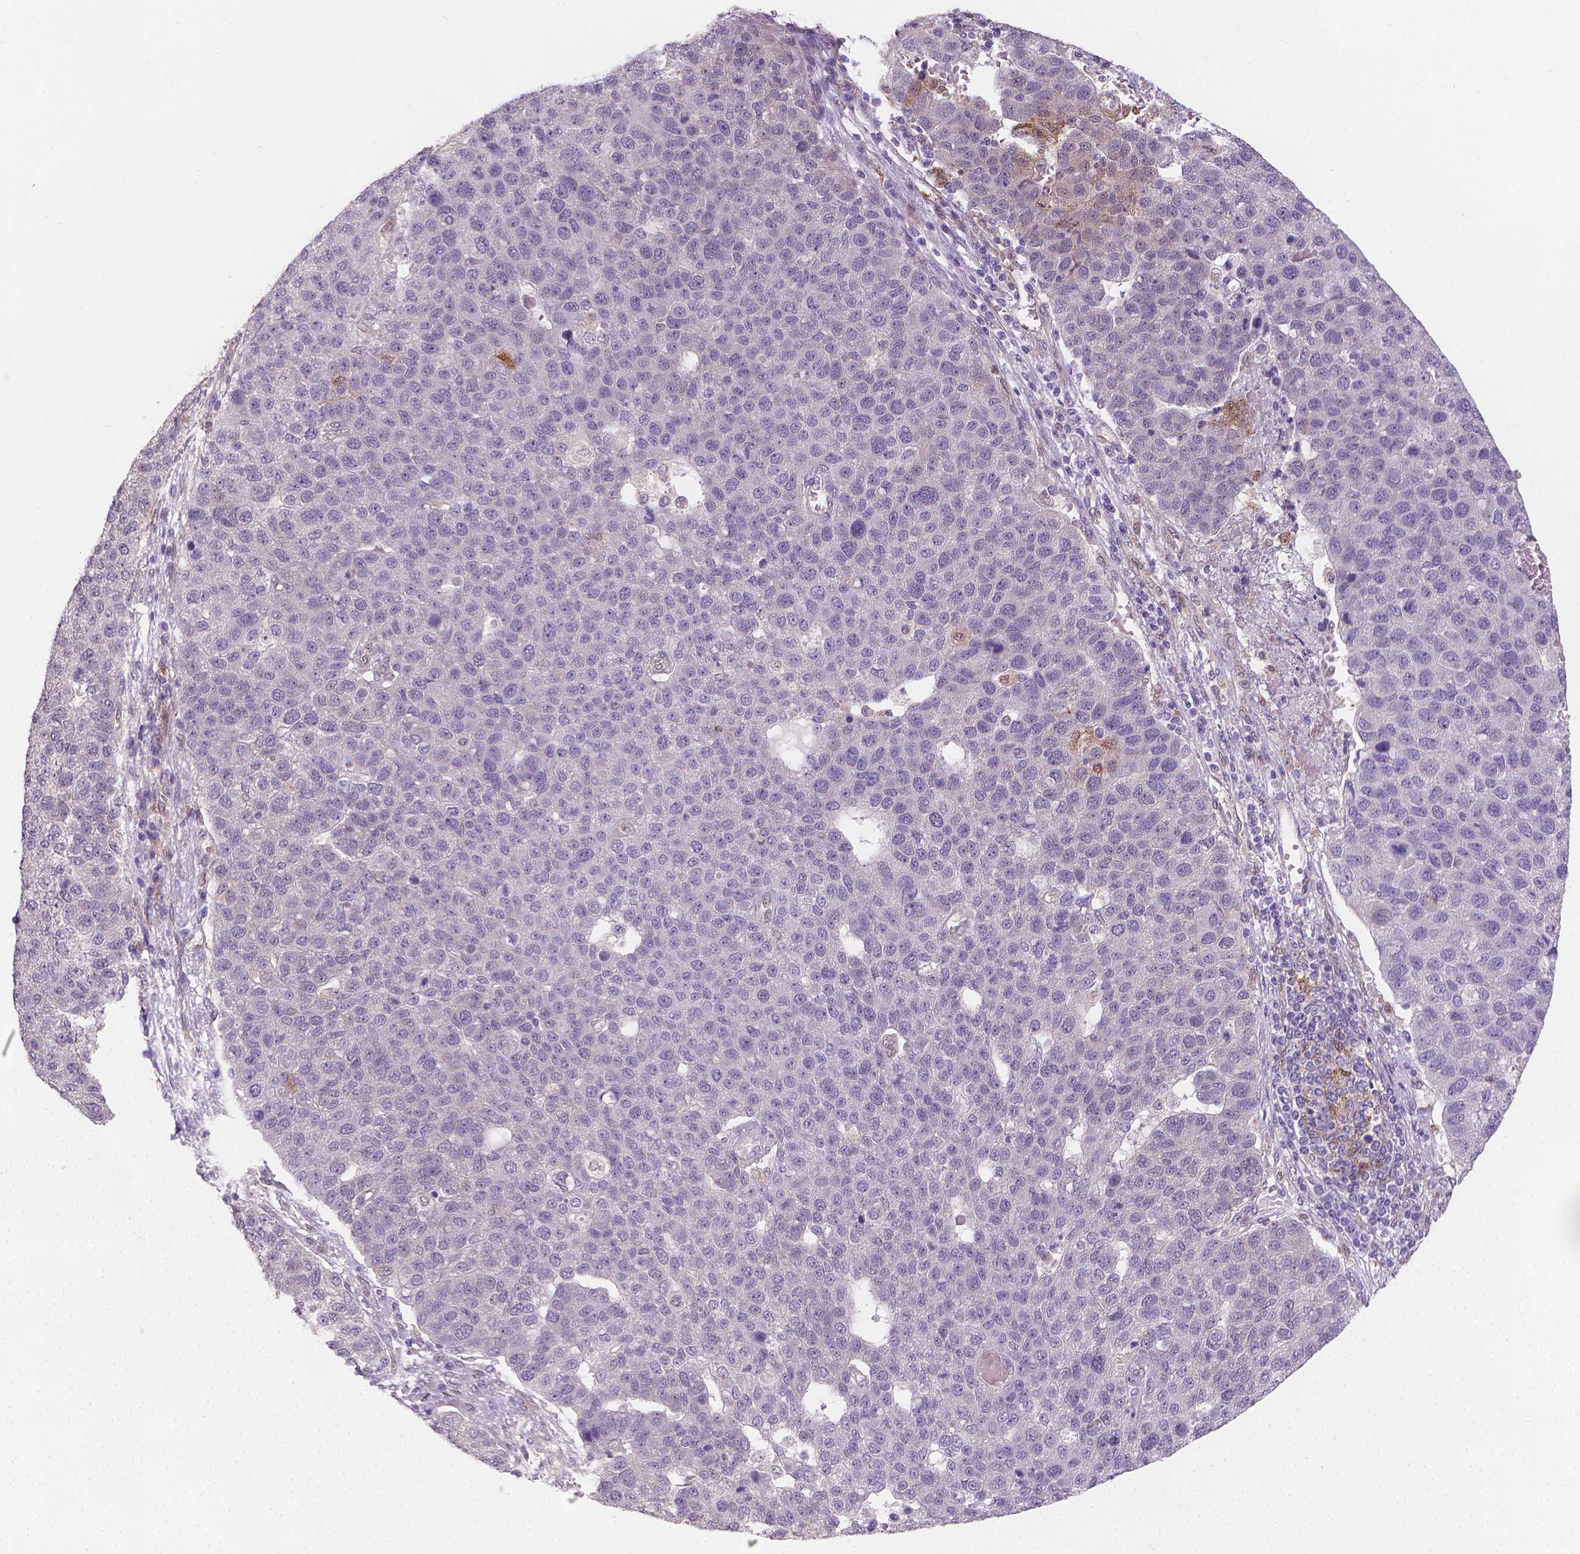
{"staining": {"intensity": "negative", "quantity": "none", "location": "none"}, "tissue": "pancreatic cancer", "cell_type": "Tumor cells", "image_type": "cancer", "snomed": [{"axis": "morphology", "description": "Adenocarcinoma, NOS"}, {"axis": "topography", "description": "Pancreas"}], "caption": "This is an IHC micrograph of human pancreatic cancer (adenocarcinoma). There is no expression in tumor cells.", "gene": "TNFAIP2", "patient": {"sex": "female", "age": 61}}